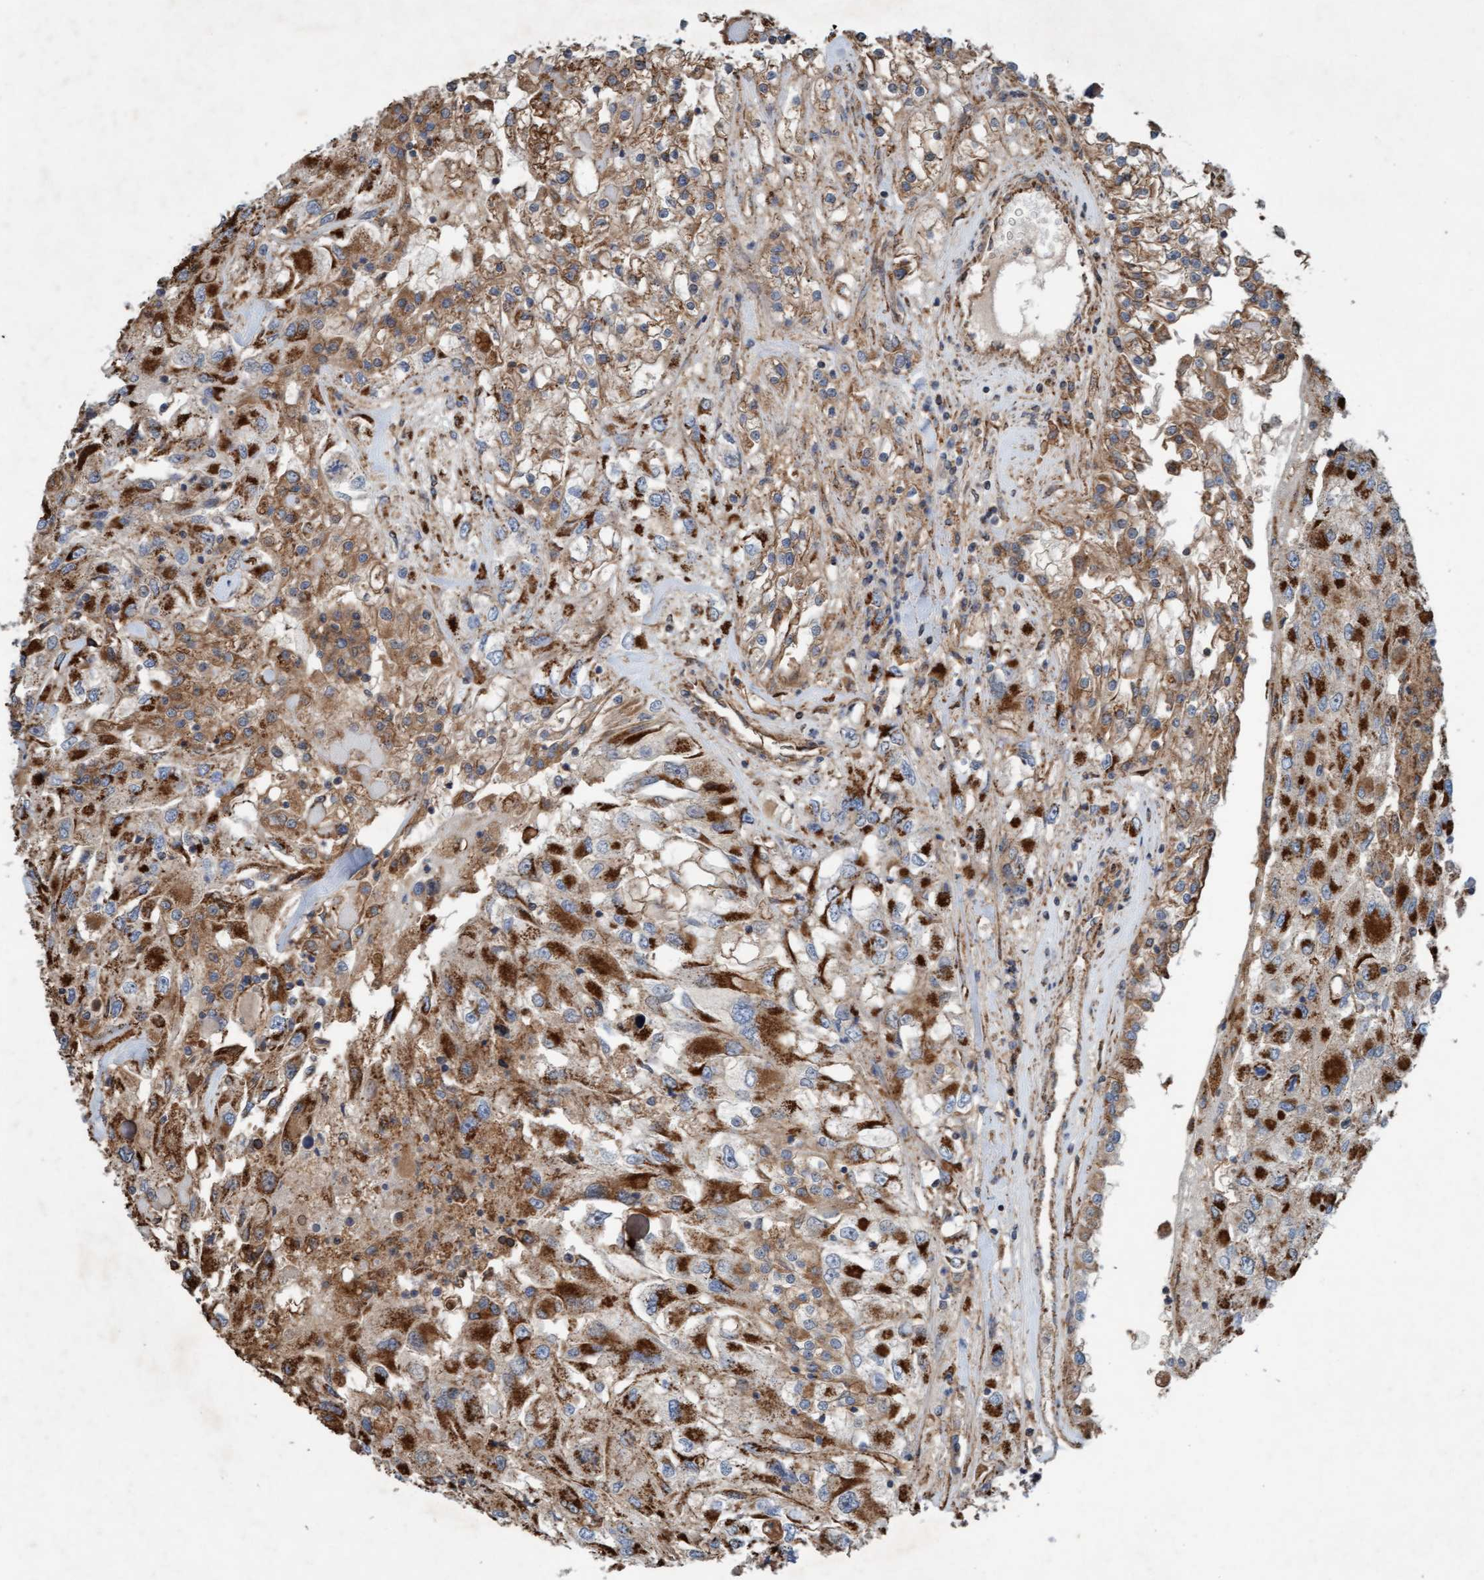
{"staining": {"intensity": "moderate", "quantity": ">75%", "location": "cytoplasmic/membranous"}, "tissue": "renal cancer", "cell_type": "Tumor cells", "image_type": "cancer", "snomed": [{"axis": "morphology", "description": "Adenocarcinoma, NOS"}, {"axis": "topography", "description": "Kidney"}], "caption": "A photomicrograph of human renal adenocarcinoma stained for a protein demonstrates moderate cytoplasmic/membranous brown staining in tumor cells.", "gene": "ERAL1", "patient": {"sex": "female", "age": 52}}